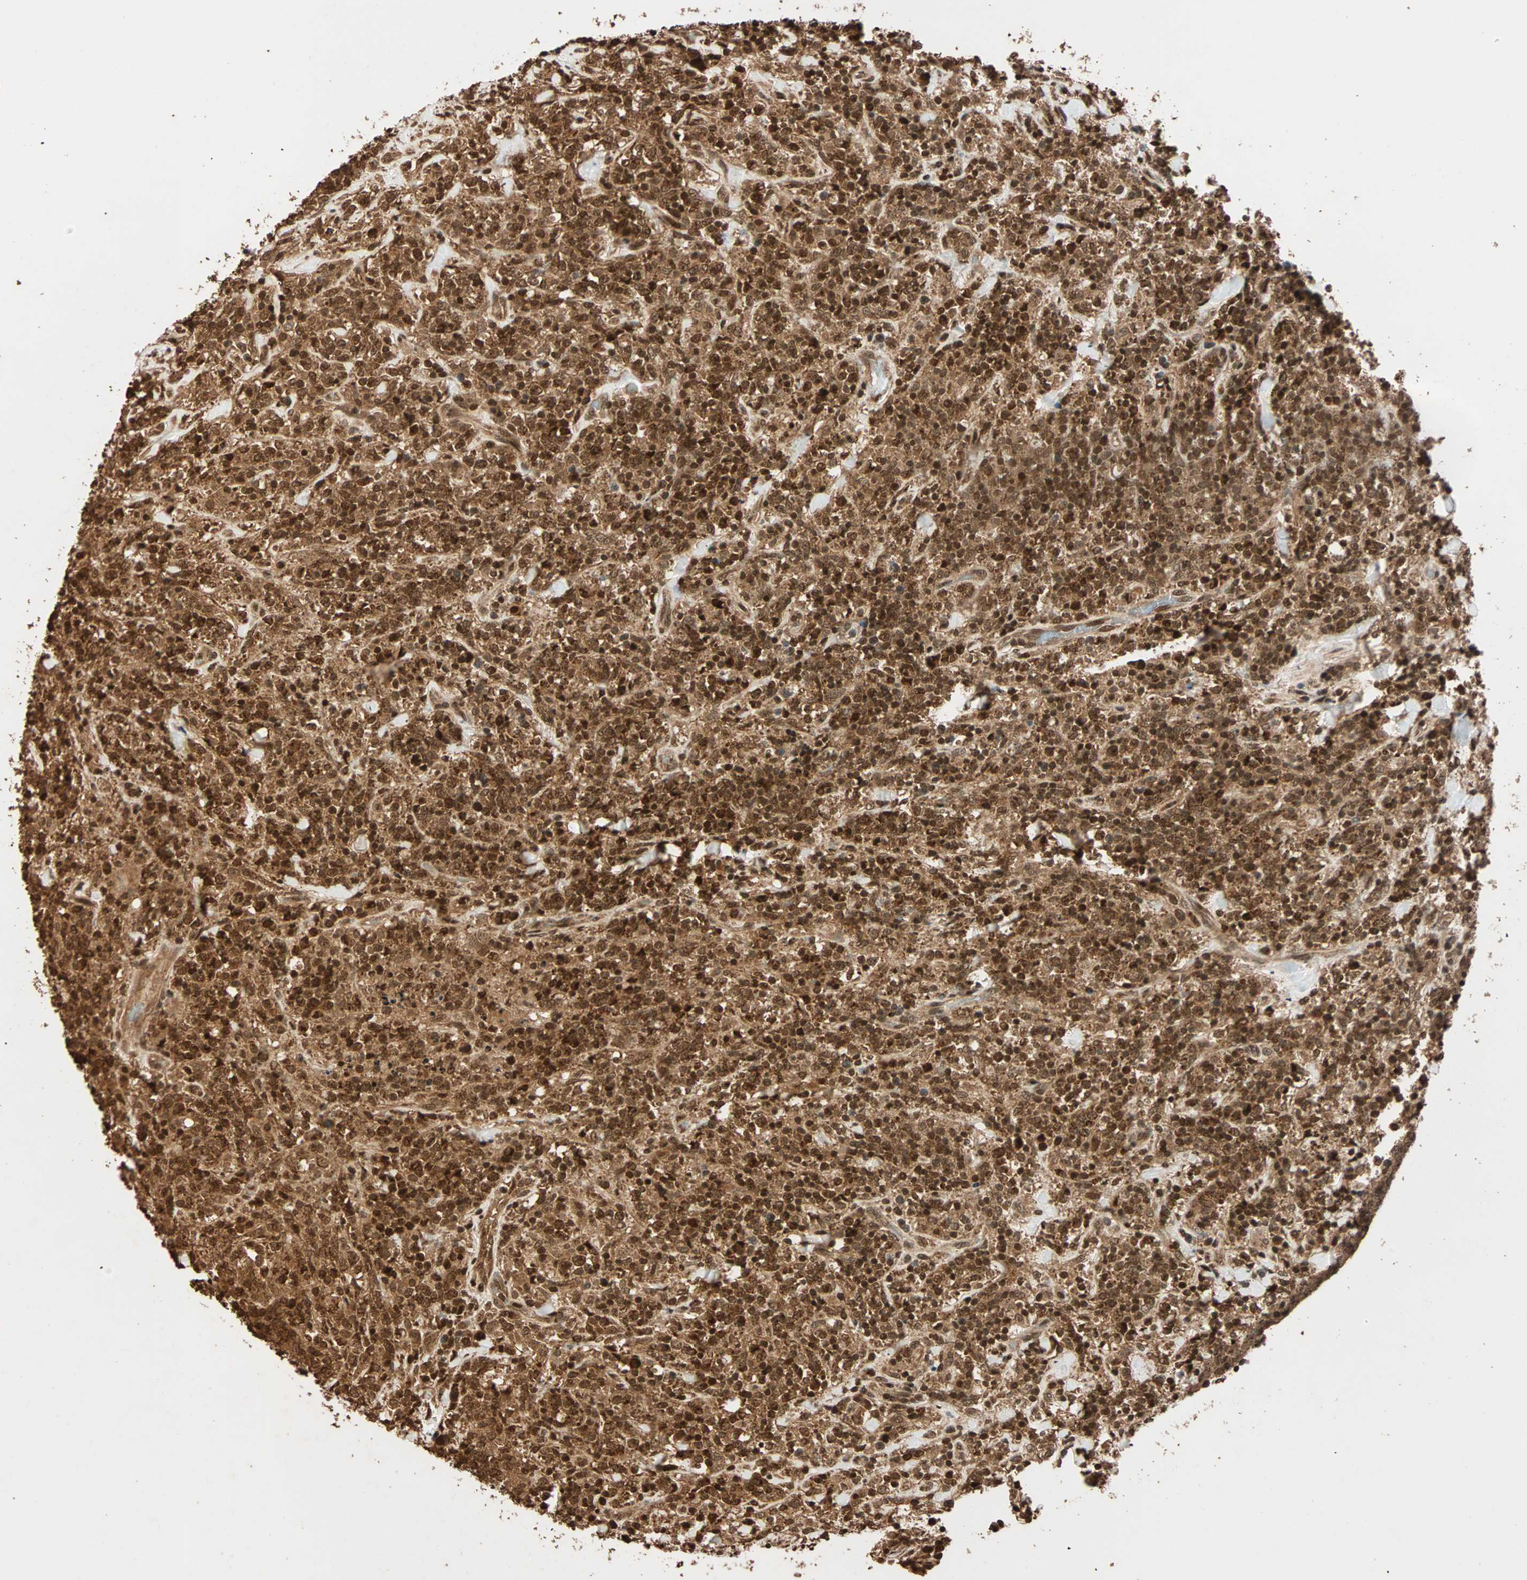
{"staining": {"intensity": "strong", "quantity": ">75%", "location": "nuclear"}, "tissue": "lymphoma", "cell_type": "Tumor cells", "image_type": "cancer", "snomed": [{"axis": "morphology", "description": "Malignant lymphoma, non-Hodgkin's type, High grade"}, {"axis": "topography", "description": "Soft tissue"}], "caption": "Tumor cells display high levels of strong nuclear positivity in about >75% of cells in human lymphoma. Using DAB (brown) and hematoxylin (blue) stains, captured at high magnification using brightfield microscopy.", "gene": "ALKBH5", "patient": {"sex": "male", "age": 18}}